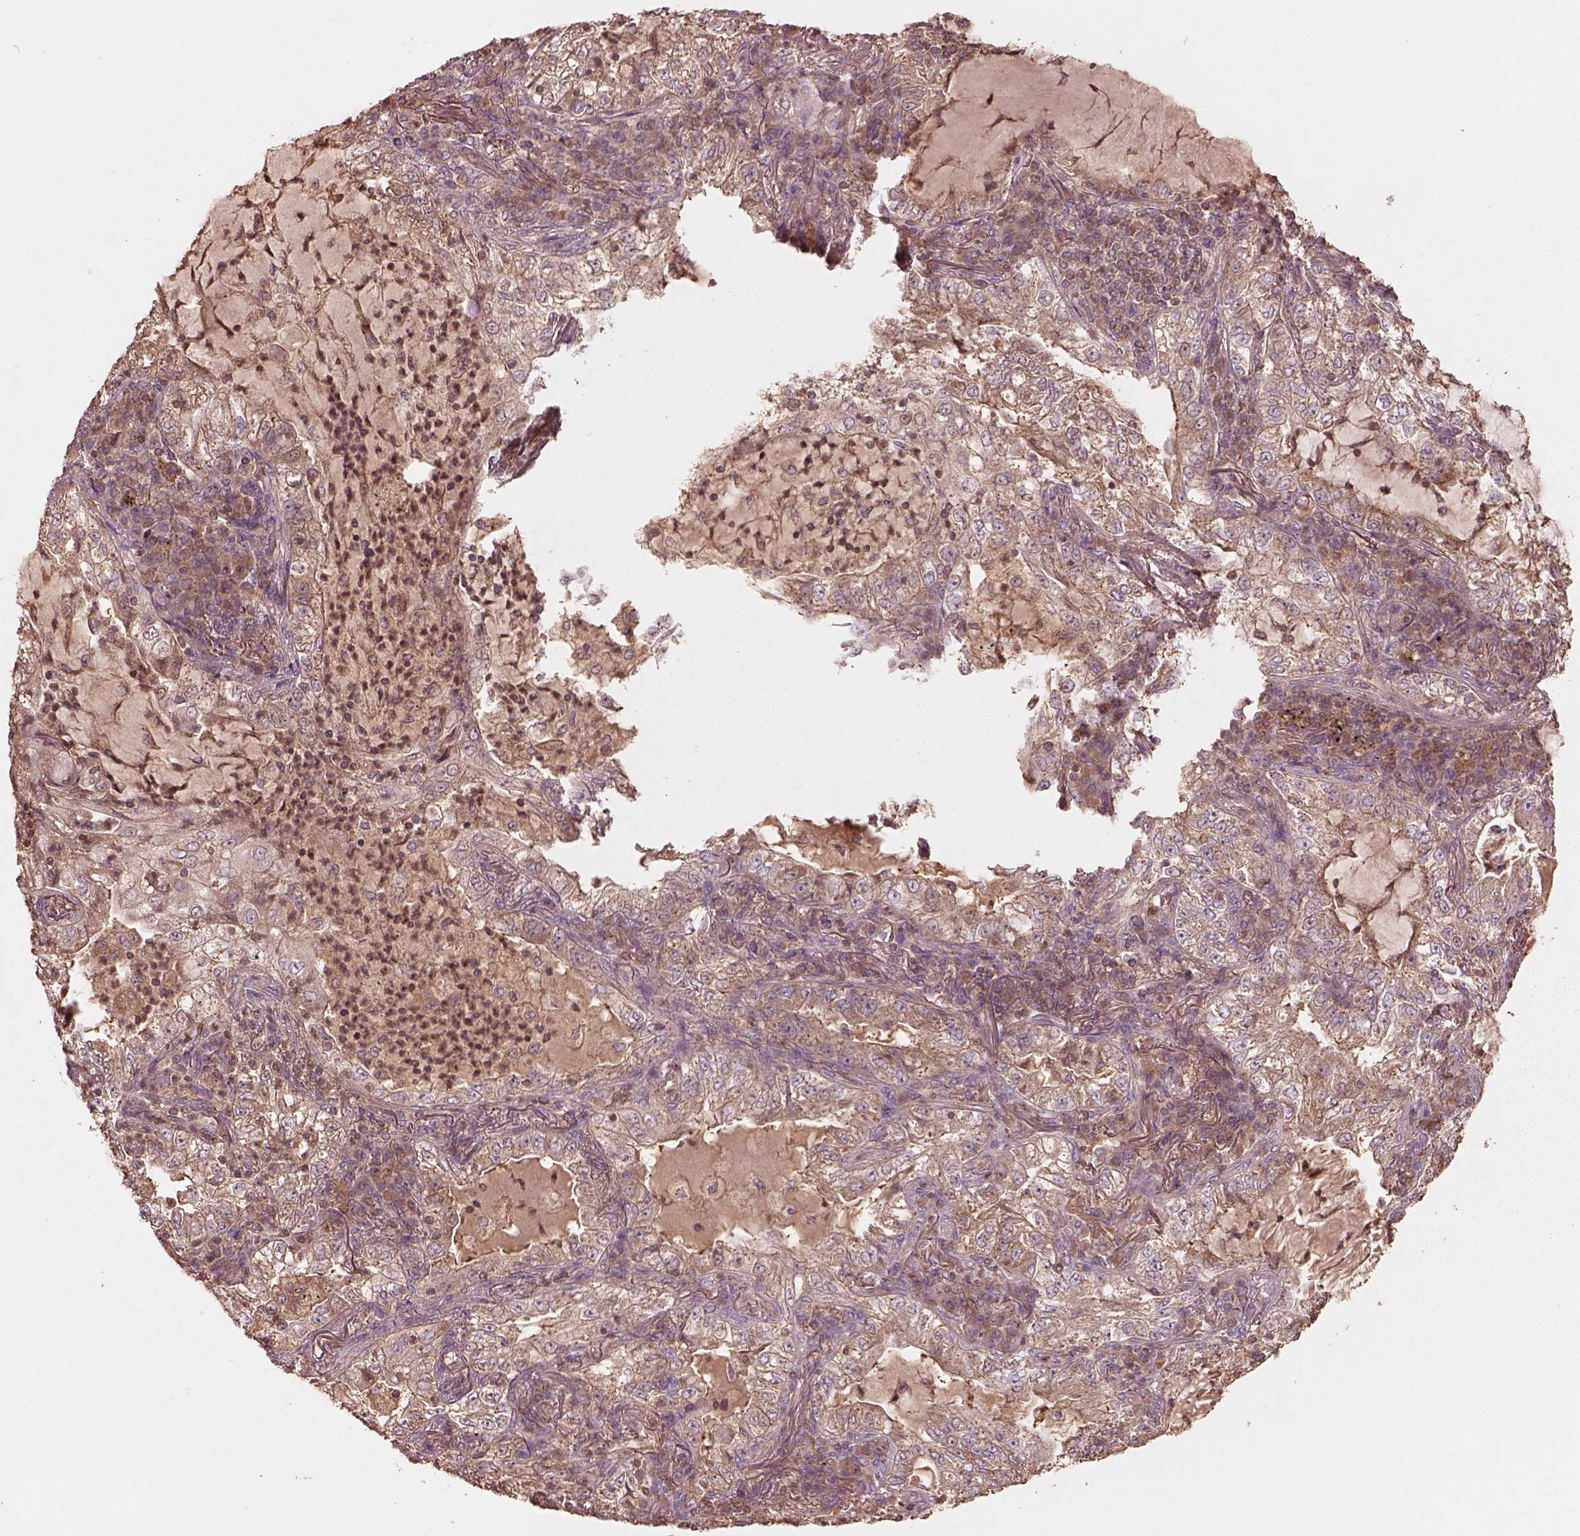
{"staining": {"intensity": "weak", "quantity": ">75%", "location": "cytoplasmic/membranous"}, "tissue": "lung cancer", "cell_type": "Tumor cells", "image_type": "cancer", "snomed": [{"axis": "morphology", "description": "Adenocarcinoma, NOS"}, {"axis": "topography", "description": "Lung"}], "caption": "High-magnification brightfield microscopy of adenocarcinoma (lung) stained with DAB (3,3'-diaminobenzidine) (brown) and counterstained with hematoxylin (blue). tumor cells exhibit weak cytoplasmic/membranous expression is present in approximately>75% of cells. (IHC, brightfield microscopy, high magnification).", "gene": "TRADD", "patient": {"sex": "female", "age": 73}}